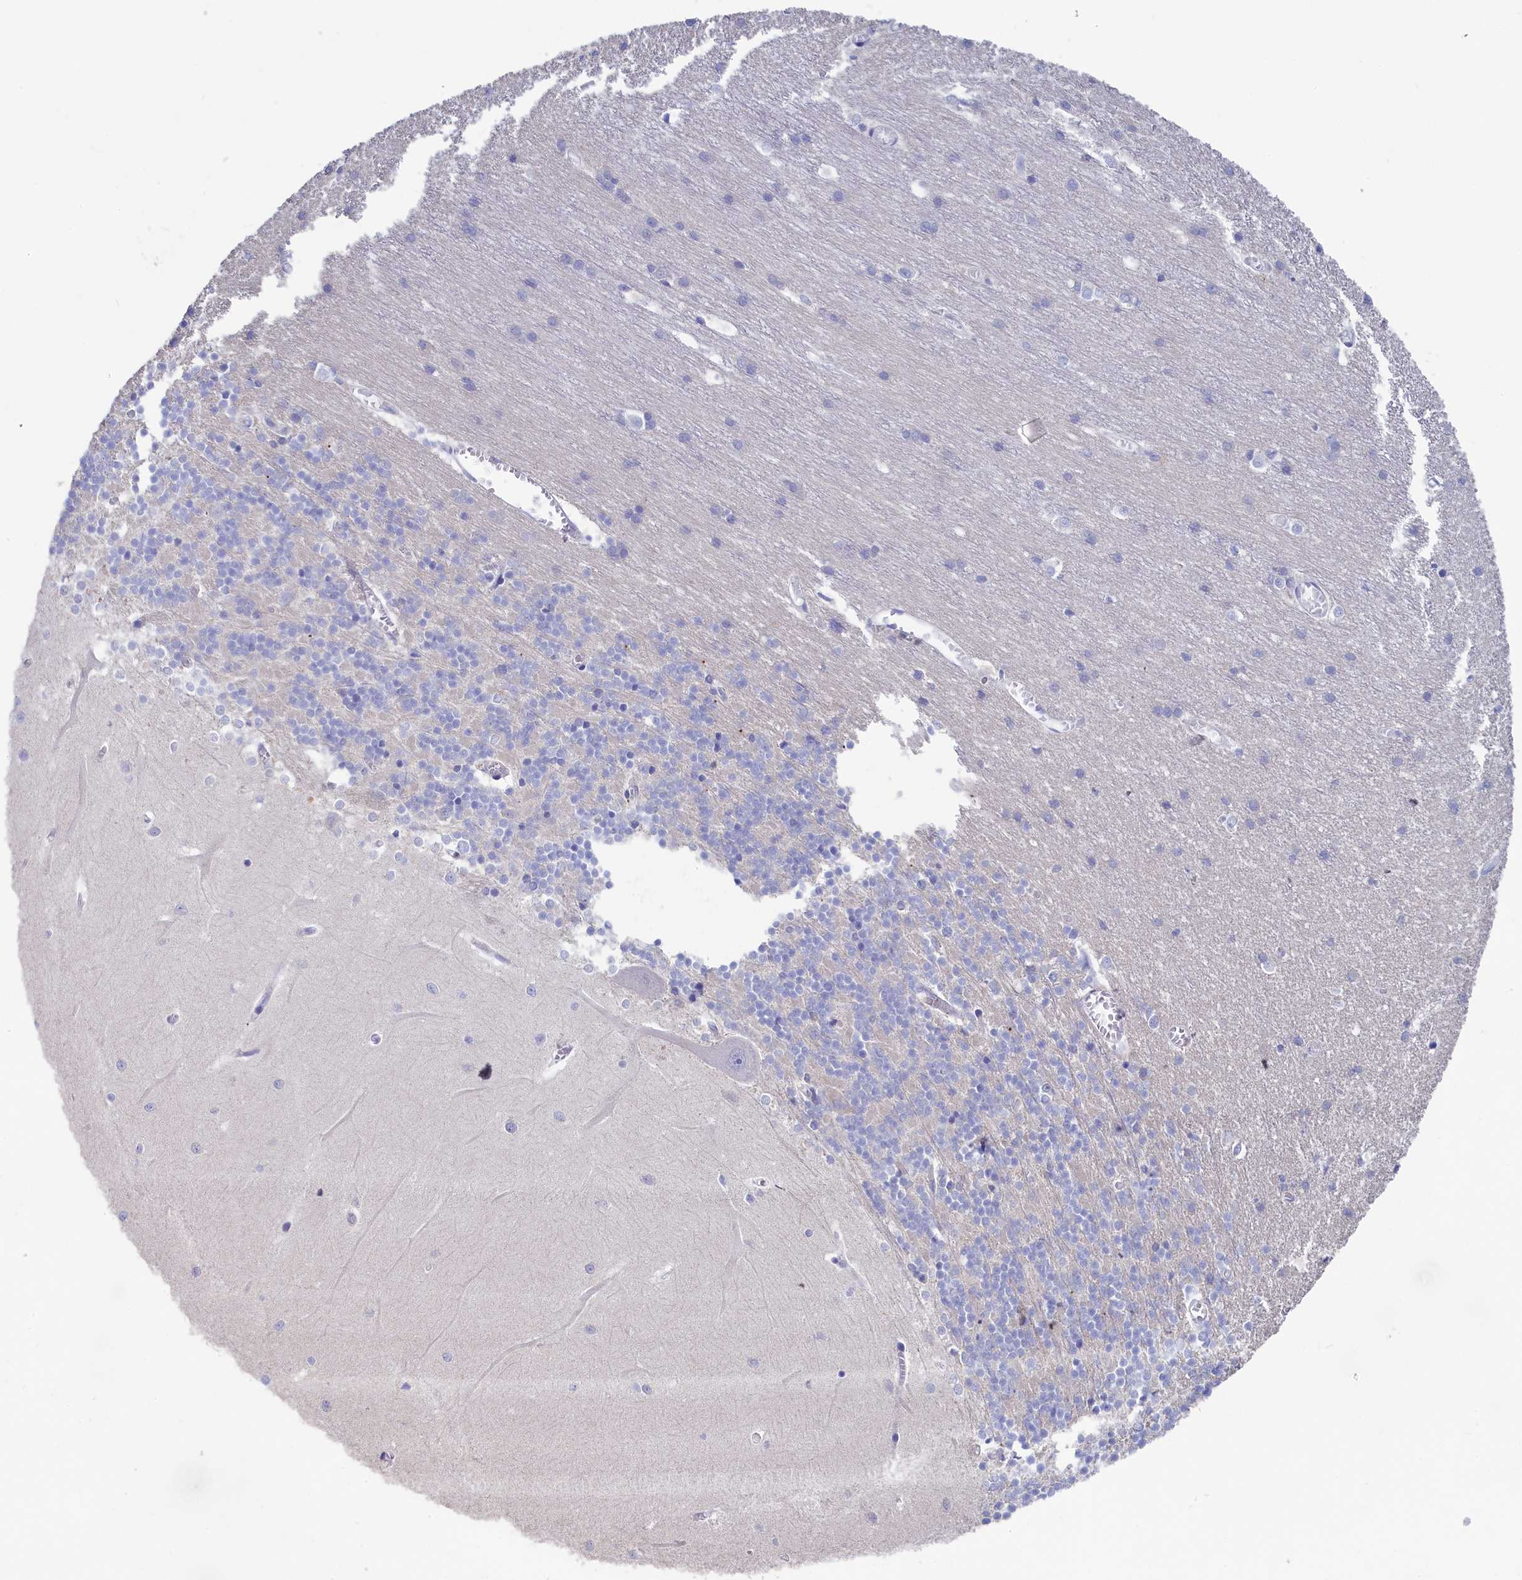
{"staining": {"intensity": "negative", "quantity": "none", "location": "none"}, "tissue": "cerebellum", "cell_type": "Cells in granular layer", "image_type": "normal", "snomed": [{"axis": "morphology", "description": "Normal tissue, NOS"}, {"axis": "topography", "description": "Cerebellum"}], "caption": "Cells in granular layer are negative for protein expression in unremarkable human cerebellum. The staining is performed using DAB (3,3'-diaminobenzidine) brown chromogen with nuclei counter-stained in using hematoxylin.", "gene": "PRDM12", "patient": {"sex": "male", "age": 37}}